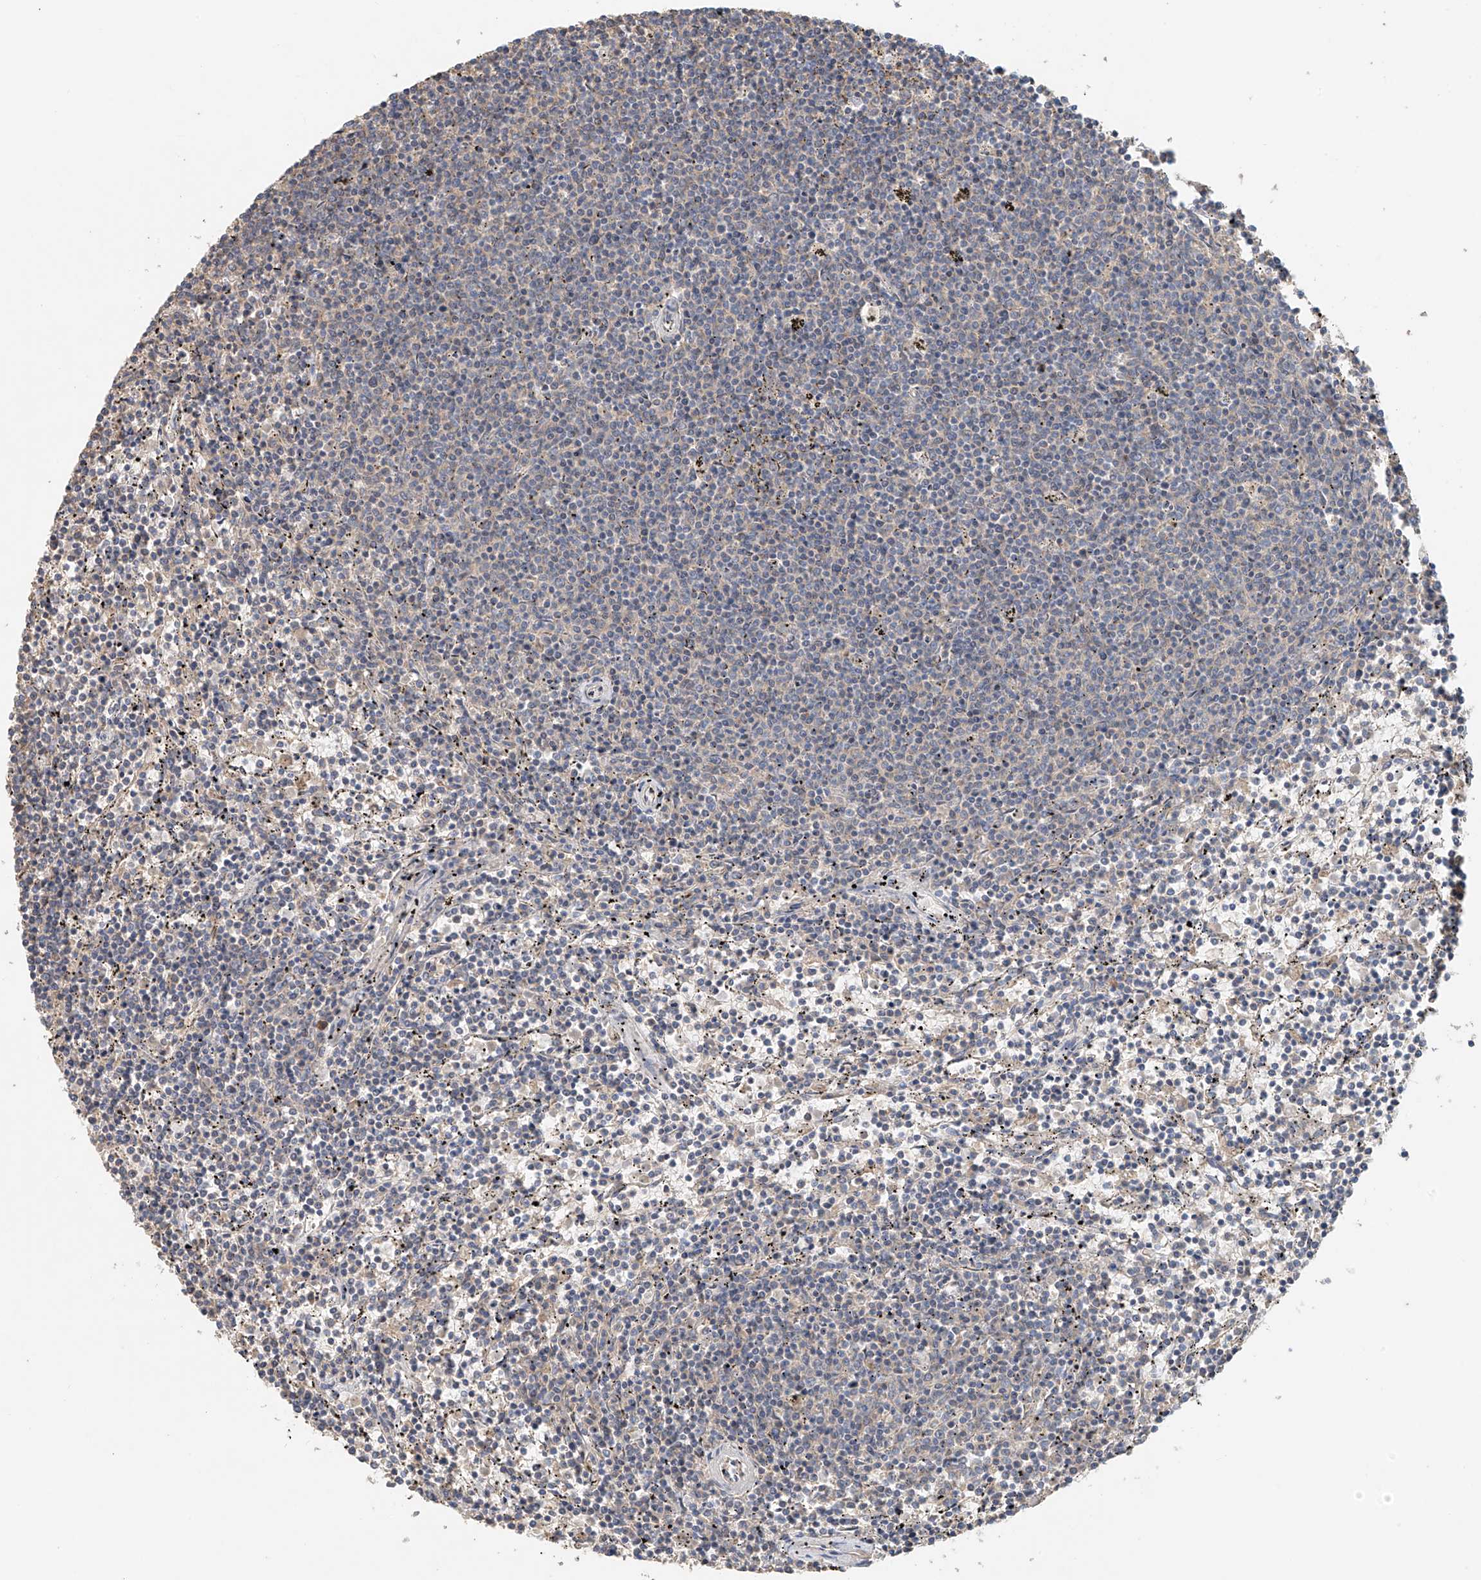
{"staining": {"intensity": "negative", "quantity": "none", "location": "none"}, "tissue": "lymphoma", "cell_type": "Tumor cells", "image_type": "cancer", "snomed": [{"axis": "morphology", "description": "Malignant lymphoma, non-Hodgkin's type, Low grade"}, {"axis": "topography", "description": "Spleen"}], "caption": "Lymphoma stained for a protein using immunohistochemistry (IHC) reveals no expression tumor cells.", "gene": "GNB1L", "patient": {"sex": "female", "age": 50}}